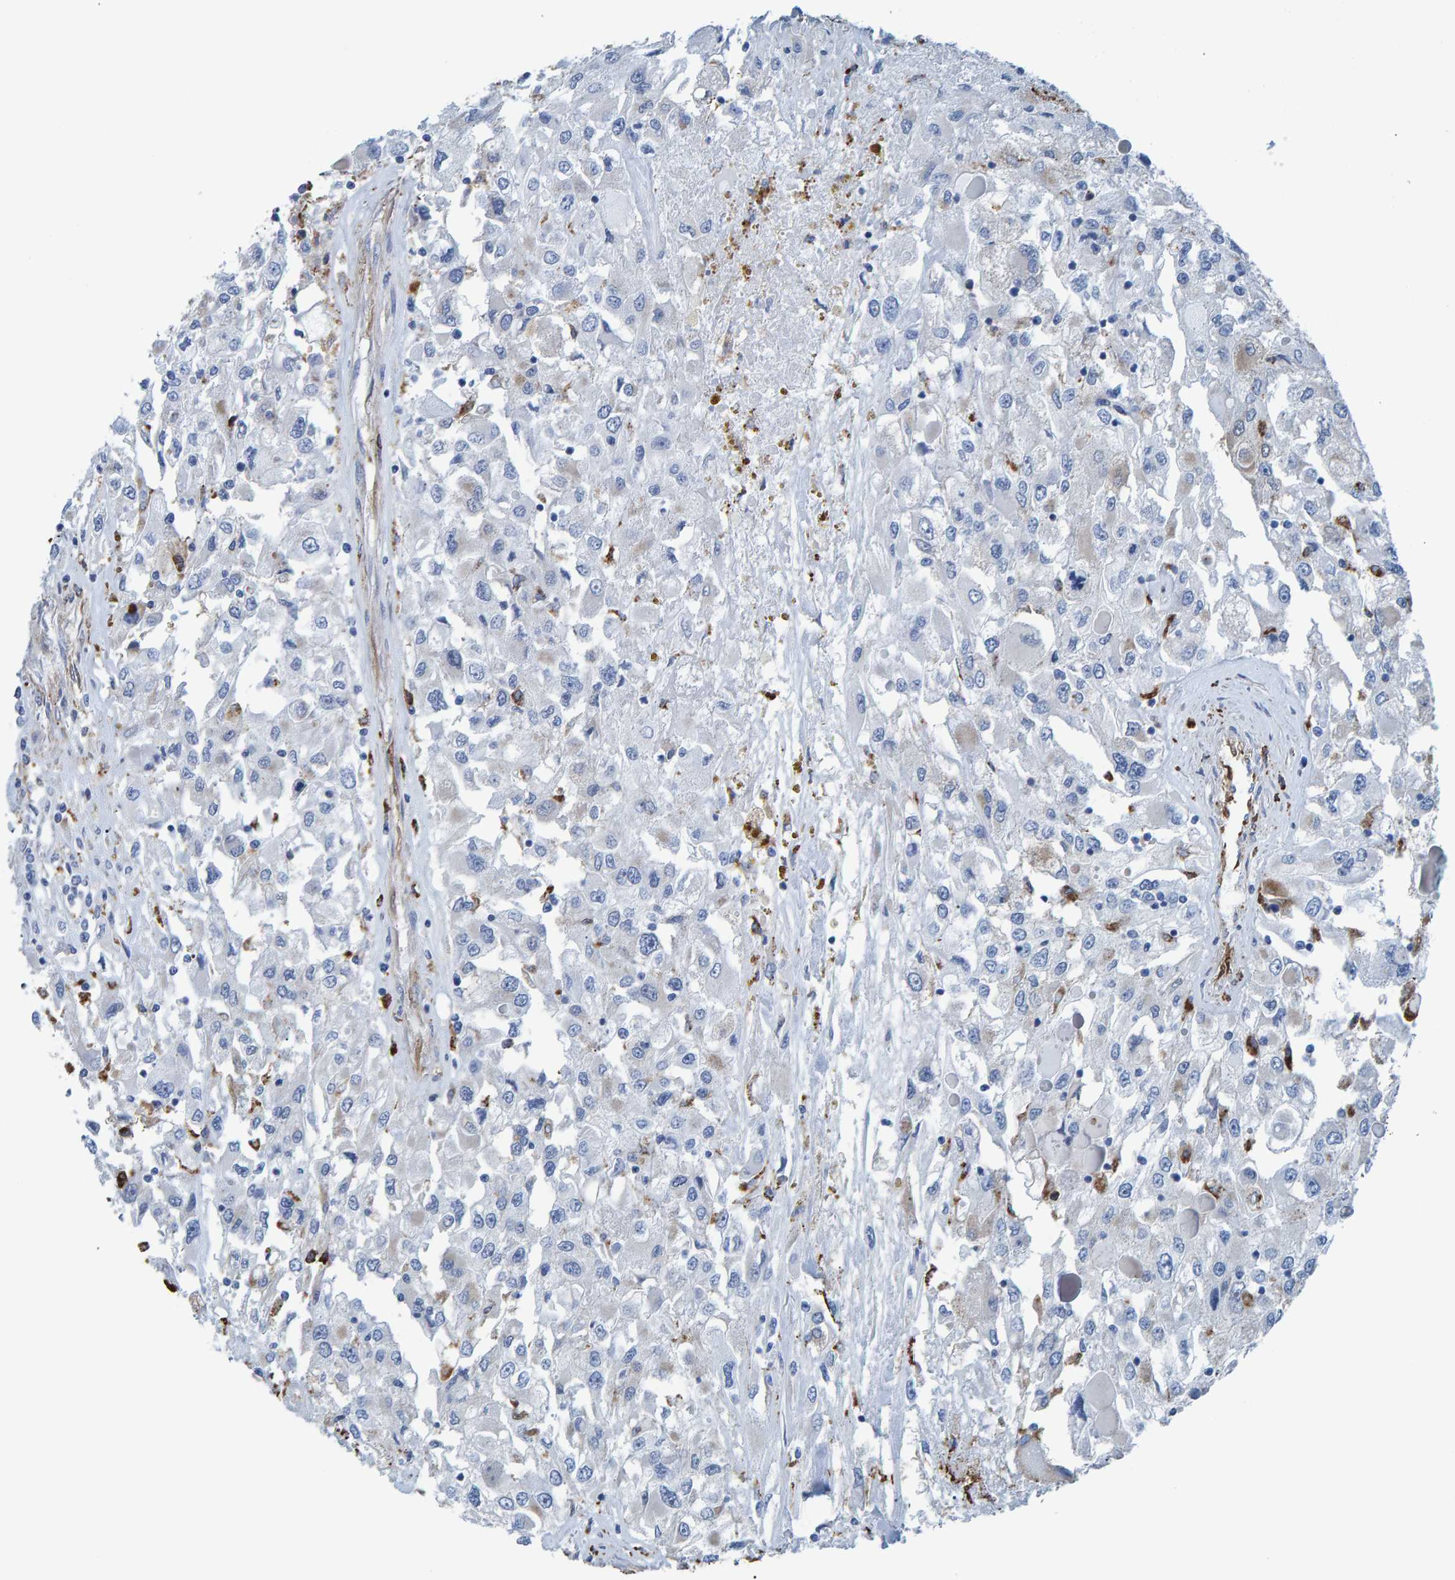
{"staining": {"intensity": "negative", "quantity": "none", "location": "none"}, "tissue": "renal cancer", "cell_type": "Tumor cells", "image_type": "cancer", "snomed": [{"axis": "morphology", "description": "Adenocarcinoma, NOS"}, {"axis": "topography", "description": "Kidney"}], "caption": "This is a micrograph of immunohistochemistry (IHC) staining of renal cancer, which shows no positivity in tumor cells. The staining is performed using DAB brown chromogen with nuclei counter-stained in using hematoxylin.", "gene": "IDO1", "patient": {"sex": "female", "age": 52}}